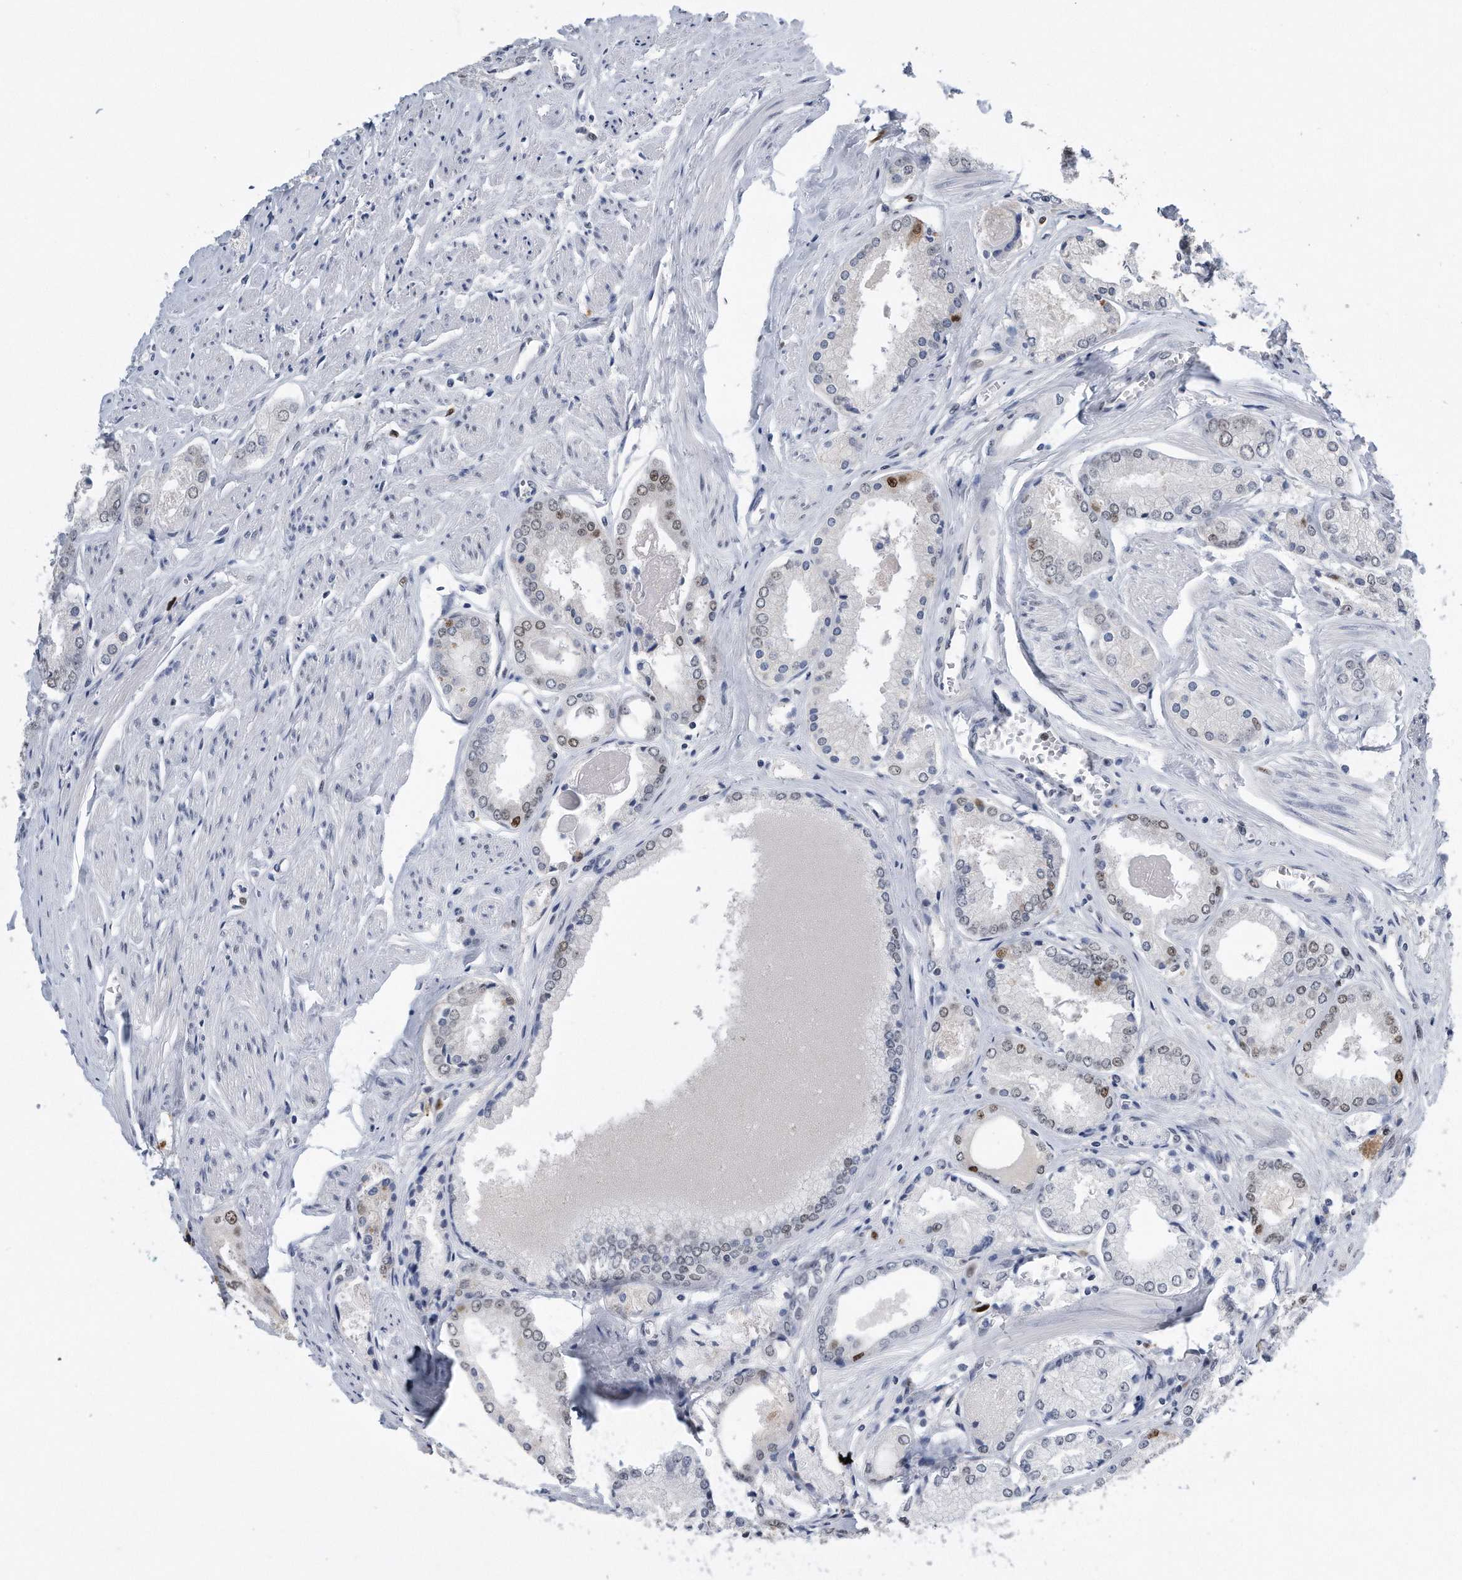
{"staining": {"intensity": "negative", "quantity": "none", "location": "none"}, "tissue": "prostate cancer", "cell_type": "Tumor cells", "image_type": "cancer", "snomed": [{"axis": "morphology", "description": "Adenocarcinoma, Low grade"}, {"axis": "topography", "description": "Prostate"}], "caption": "Immunohistochemistry (IHC) of prostate adenocarcinoma (low-grade) displays no positivity in tumor cells.", "gene": "PCNA", "patient": {"sex": "male", "age": 60}}